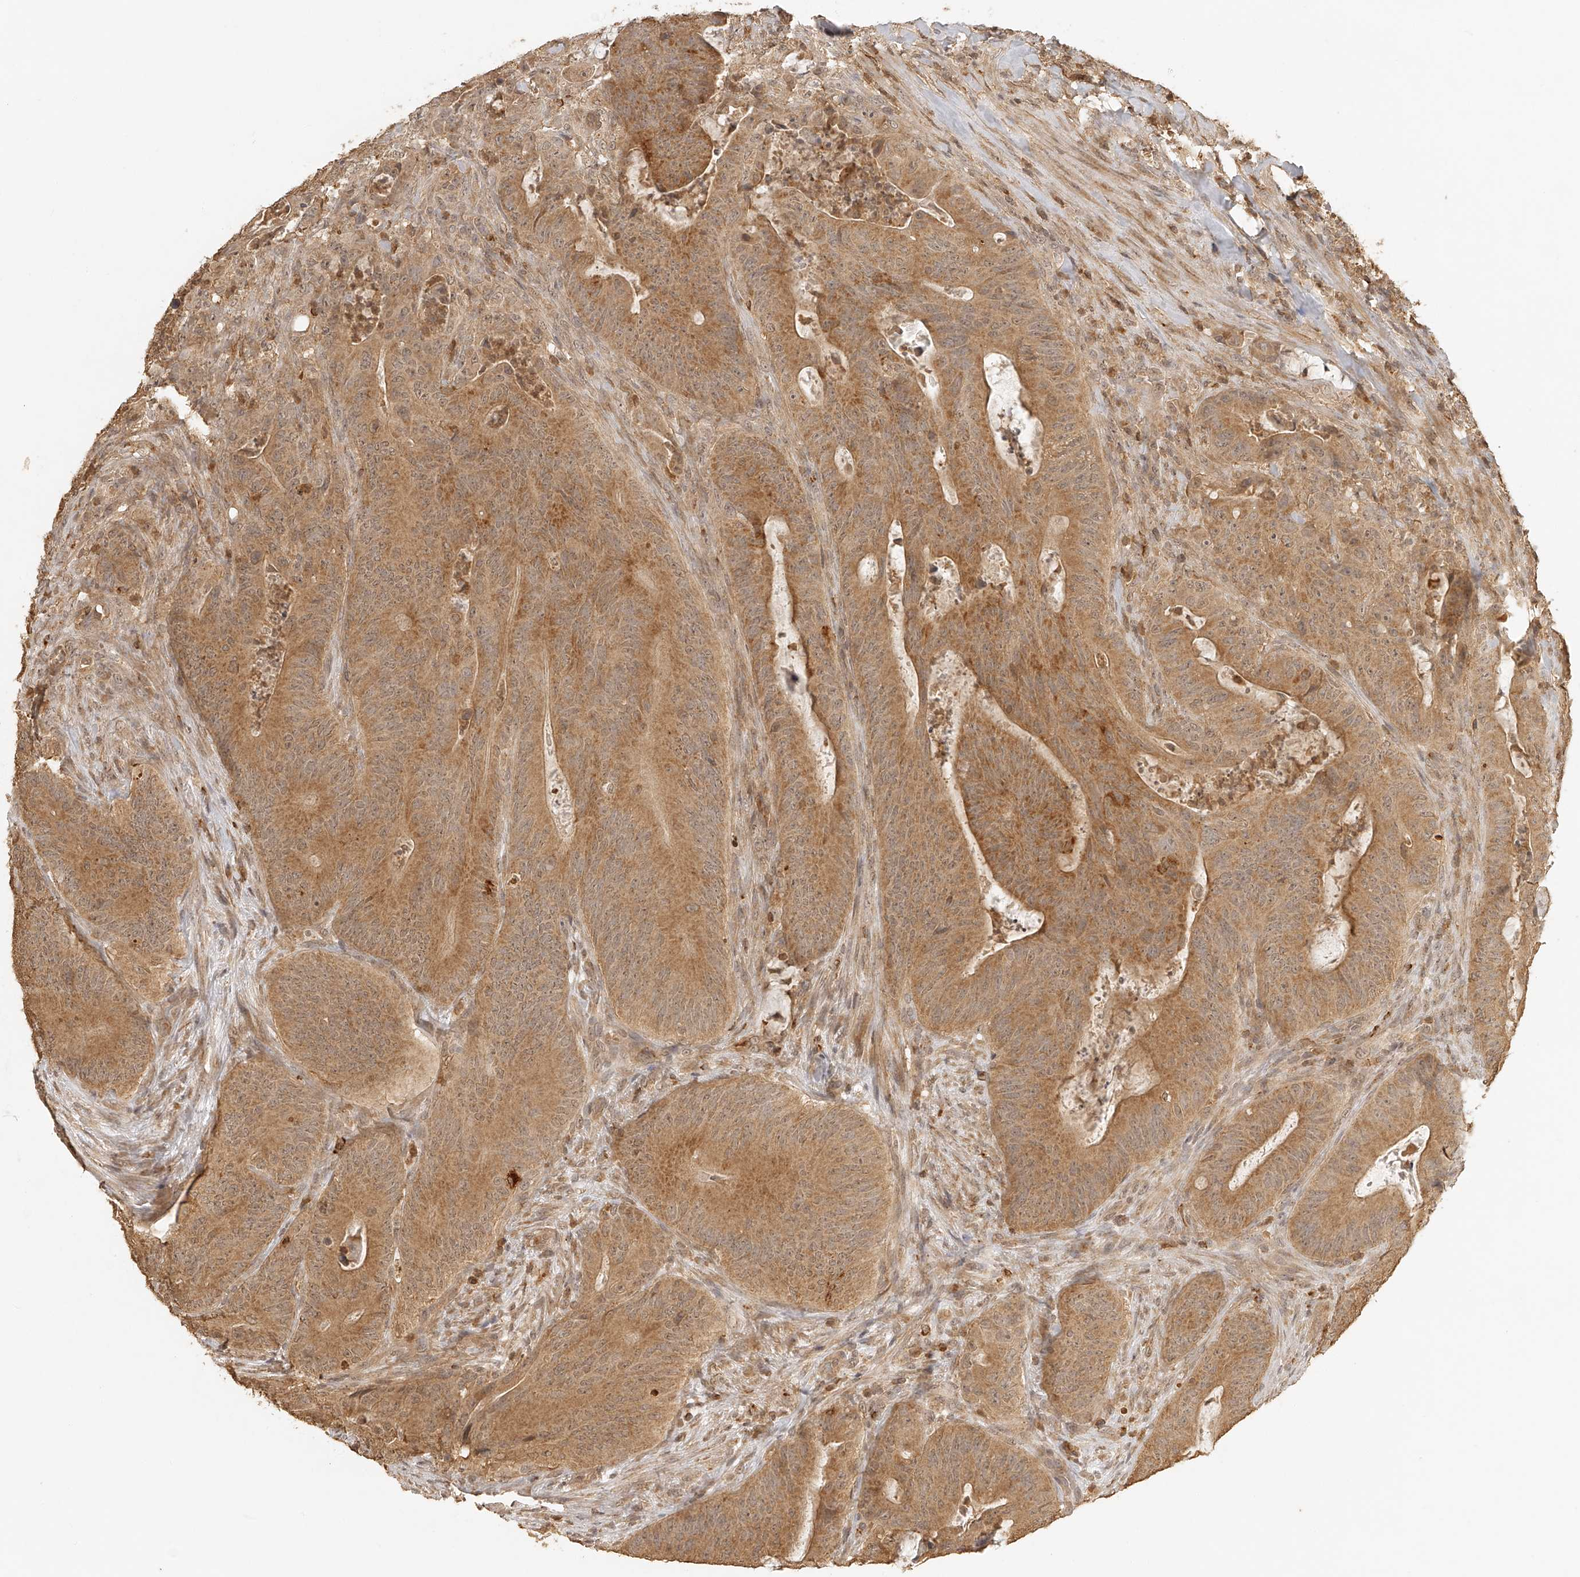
{"staining": {"intensity": "moderate", "quantity": ">75%", "location": "cytoplasmic/membranous"}, "tissue": "colorectal cancer", "cell_type": "Tumor cells", "image_type": "cancer", "snomed": [{"axis": "morphology", "description": "Normal tissue, NOS"}, {"axis": "topography", "description": "Colon"}], "caption": "Approximately >75% of tumor cells in colorectal cancer show moderate cytoplasmic/membranous protein staining as visualized by brown immunohistochemical staining.", "gene": "BCL2L11", "patient": {"sex": "female", "age": 82}}